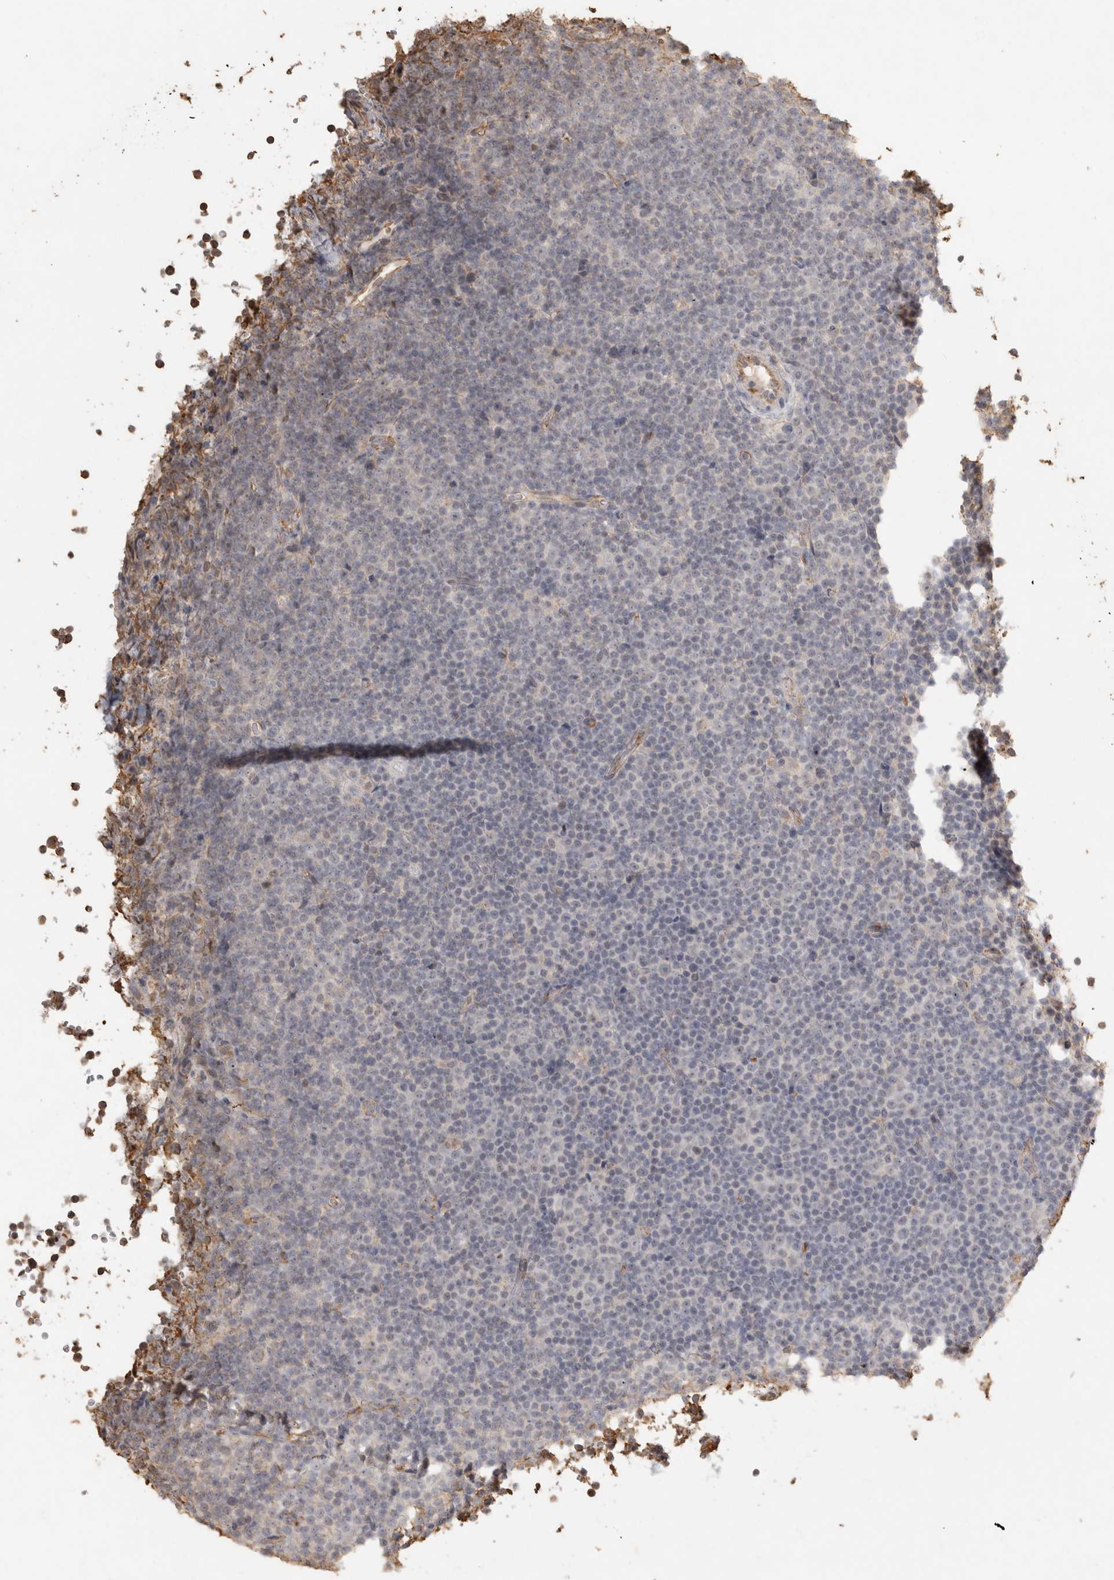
{"staining": {"intensity": "negative", "quantity": "none", "location": "none"}, "tissue": "lymphoma", "cell_type": "Tumor cells", "image_type": "cancer", "snomed": [{"axis": "morphology", "description": "Malignant lymphoma, non-Hodgkin's type, Low grade"}, {"axis": "topography", "description": "Lymph node"}], "caption": "Immunohistochemistry (IHC) of low-grade malignant lymphoma, non-Hodgkin's type reveals no staining in tumor cells.", "gene": "REPS2", "patient": {"sex": "female", "age": 67}}